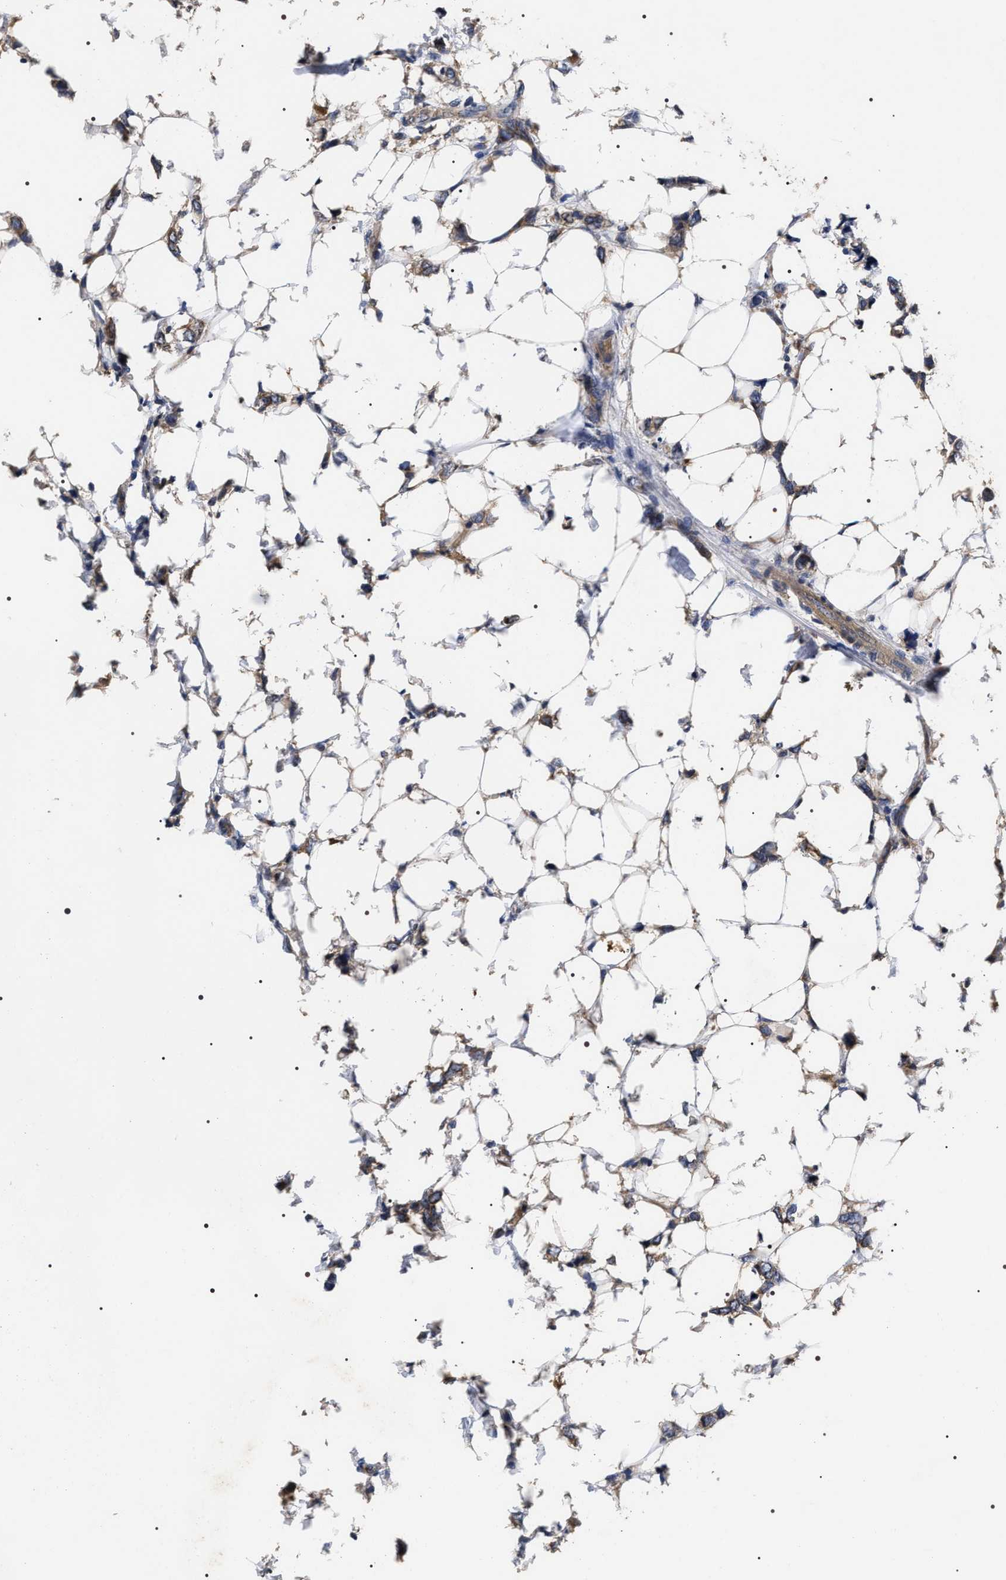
{"staining": {"intensity": "weak", "quantity": ">75%", "location": "cytoplasmic/membranous"}, "tissue": "breast cancer", "cell_type": "Tumor cells", "image_type": "cancer", "snomed": [{"axis": "morphology", "description": "Normal tissue, NOS"}, {"axis": "morphology", "description": "Lobular carcinoma"}, {"axis": "topography", "description": "Breast"}], "caption": "Immunohistochemistry staining of breast cancer (lobular carcinoma), which exhibits low levels of weak cytoplasmic/membranous staining in approximately >75% of tumor cells indicating weak cytoplasmic/membranous protein expression. The staining was performed using DAB (brown) for protein detection and nuclei were counterstained in hematoxylin (blue).", "gene": "MIS18A", "patient": {"sex": "female", "age": 47}}